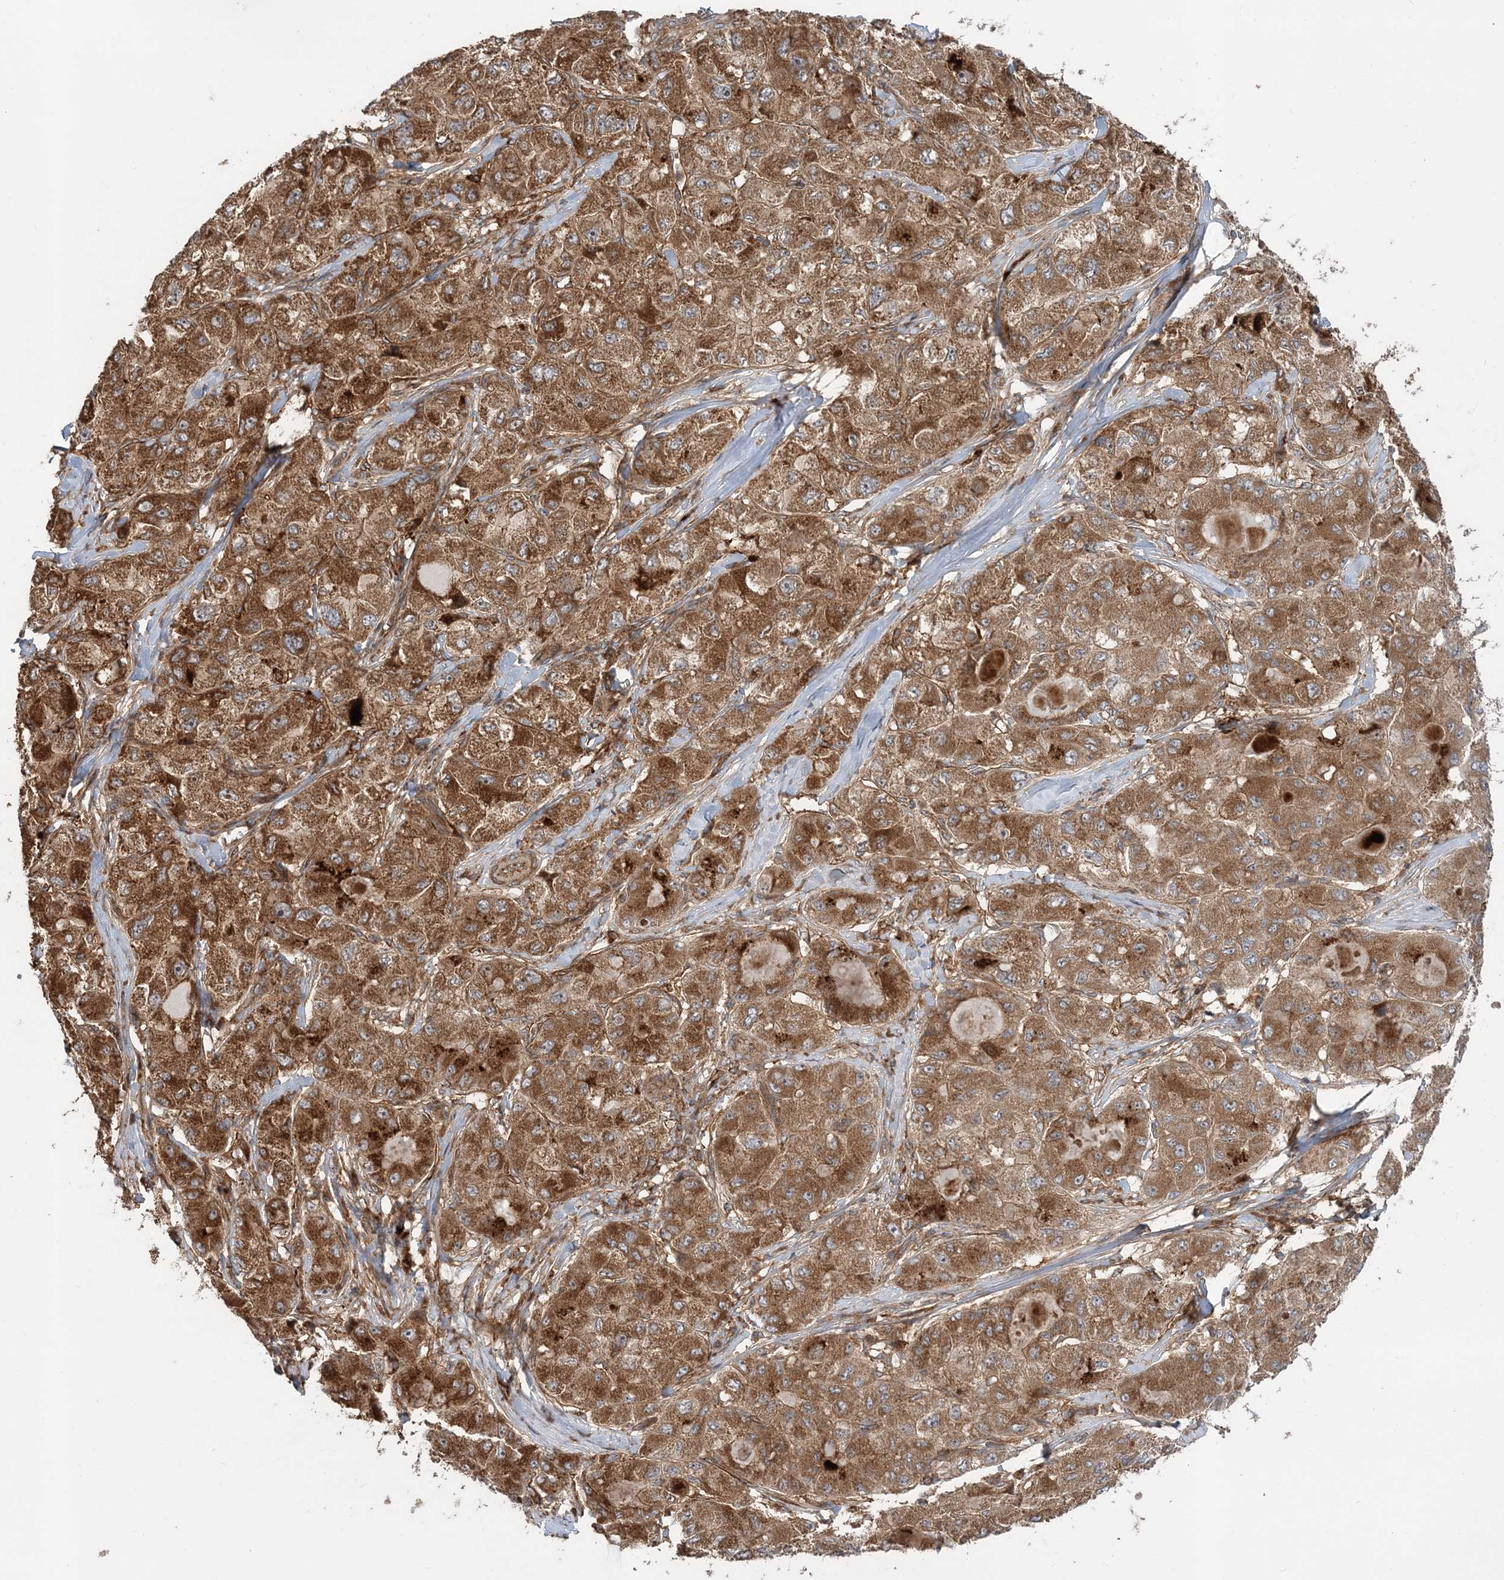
{"staining": {"intensity": "strong", "quantity": ">75%", "location": "cytoplasmic/membranous"}, "tissue": "liver cancer", "cell_type": "Tumor cells", "image_type": "cancer", "snomed": [{"axis": "morphology", "description": "Carcinoma, Hepatocellular, NOS"}, {"axis": "topography", "description": "Liver"}], "caption": "Liver cancer stained with IHC displays strong cytoplasmic/membranous staining in approximately >75% of tumor cells.", "gene": "LRPPRC", "patient": {"sex": "male", "age": 80}}